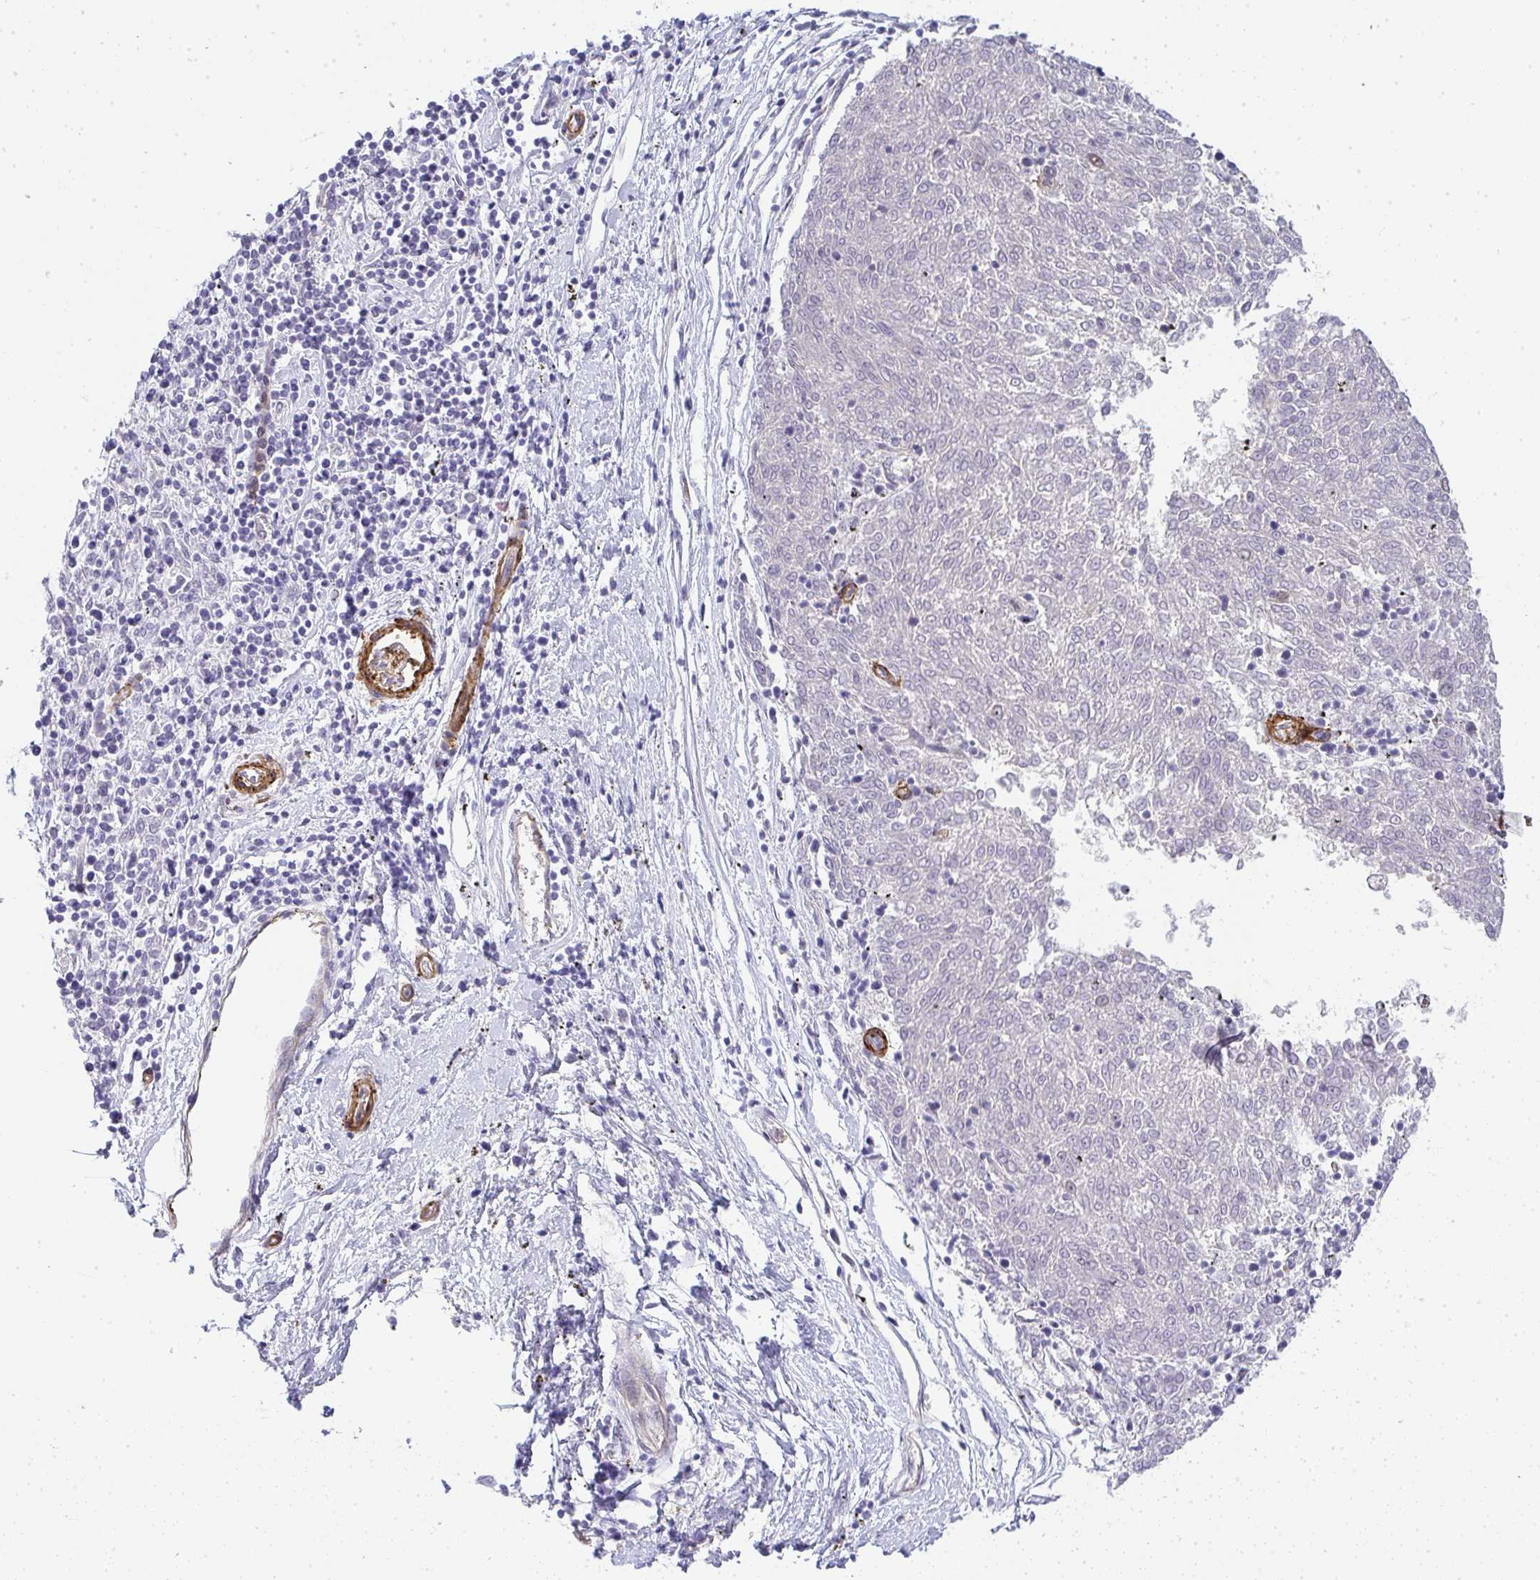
{"staining": {"intensity": "negative", "quantity": "none", "location": "none"}, "tissue": "melanoma", "cell_type": "Tumor cells", "image_type": "cancer", "snomed": [{"axis": "morphology", "description": "Malignant melanoma, NOS"}, {"axis": "topography", "description": "Skin"}], "caption": "High power microscopy photomicrograph of an immunohistochemistry histopathology image of malignant melanoma, revealing no significant expression in tumor cells. The staining was performed using DAB to visualize the protein expression in brown, while the nuclei were stained in blue with hematoxylin (Magnification: 20x).", "gene": "UBE2S", "patient": {"sex": "female", "age": 72}}